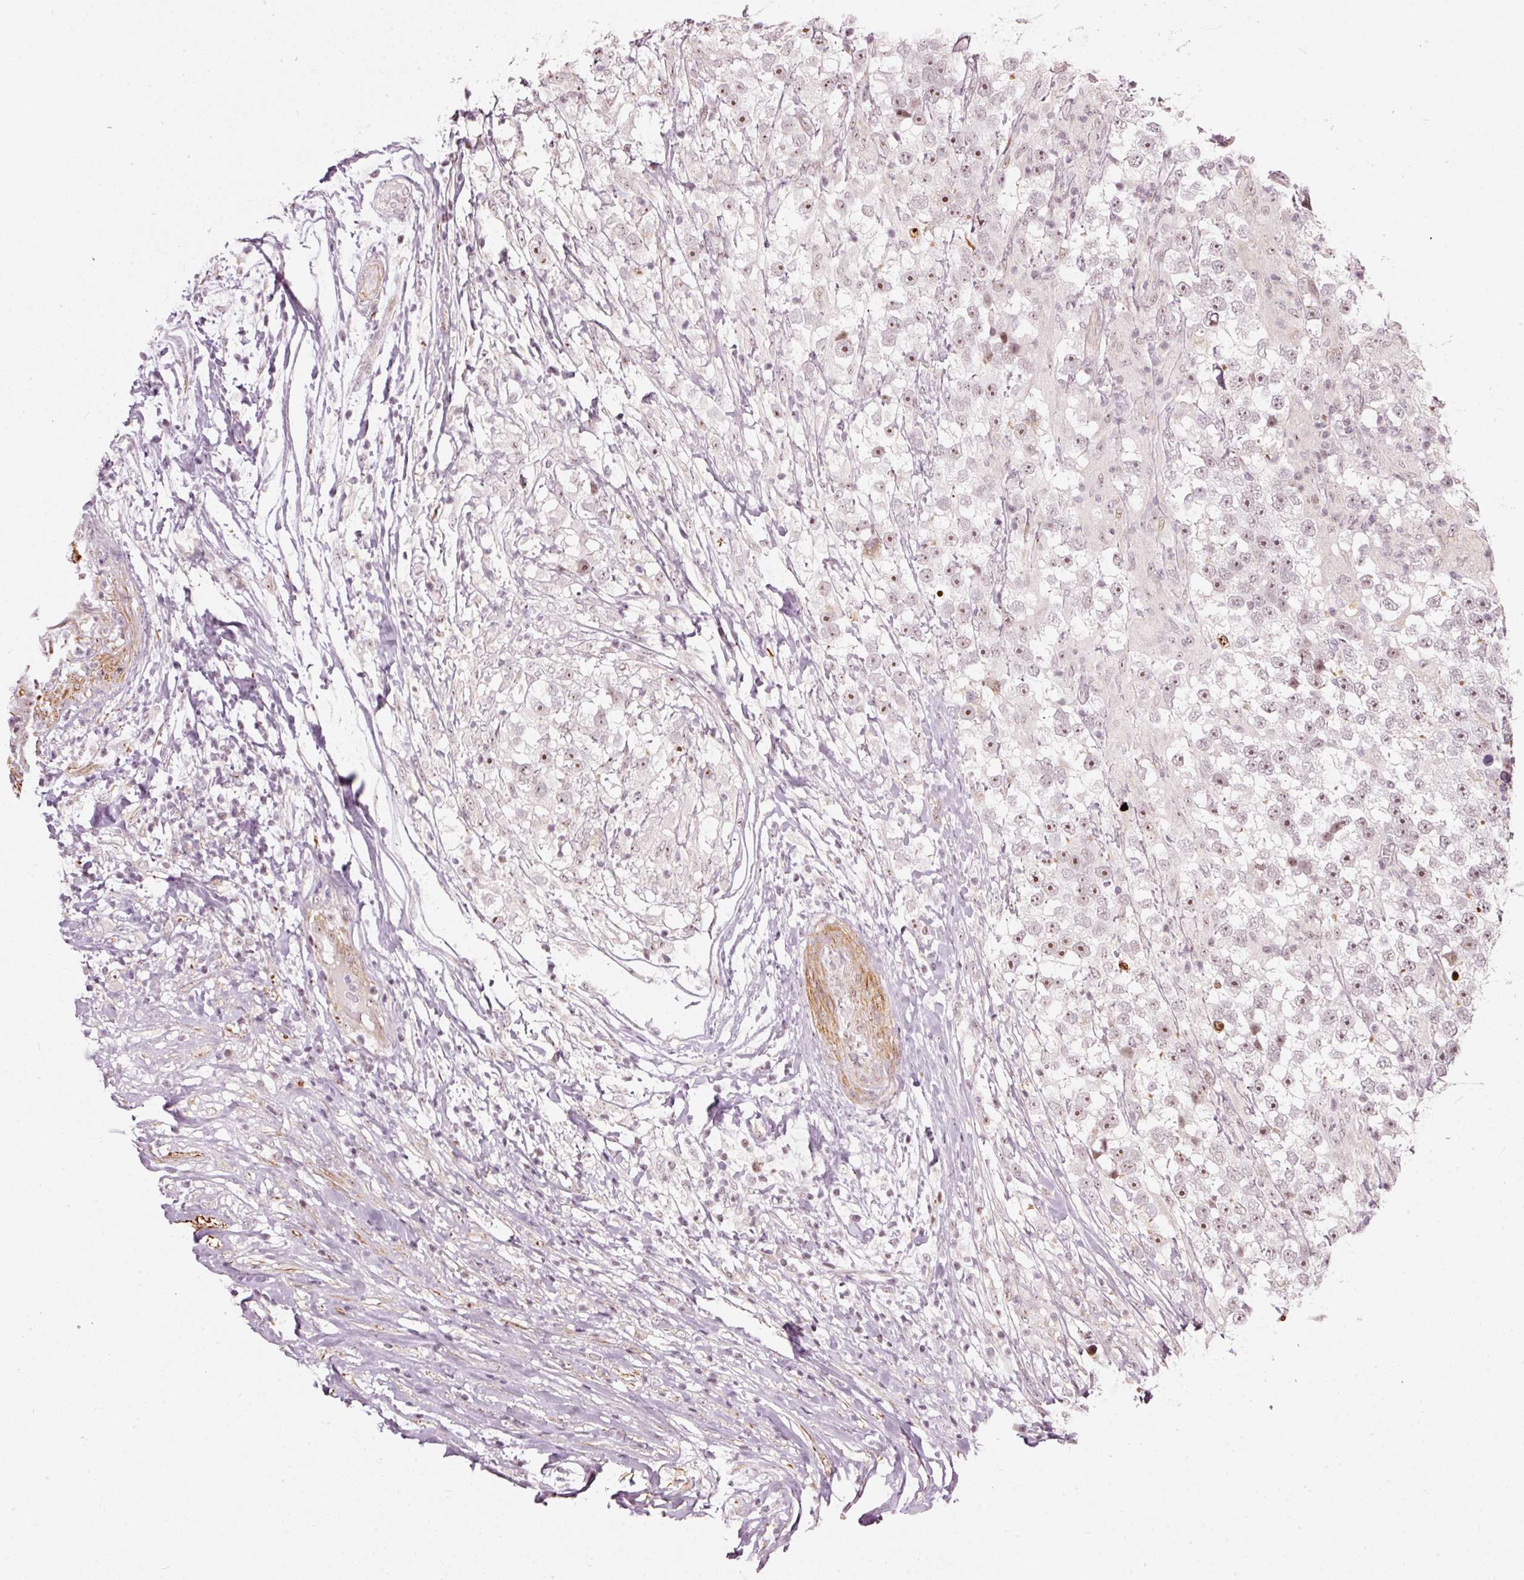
{"staining": {"intensity": "moderate", "quantity": "<25%", "location": "nuclear"}, "tissue": "testis cancer", "cell_type": "Tumor cells", "image_type": "cancer", "snomed": [{"axis": "morphology", "description": "Seminoma, NOS"}, {"axis": "topography", "description": "Testis"}], "caption": "Immunohistochemistry (IHC) (DAB) staining of human testis cancer (seminoma) displays moderate nuclear protein expression in about <25% of tumor cells. The staining was performed using DAB, with brown indicating positive protein expression. Nuclei are stained blue with hematoxylin.", "gene": "MXRA8", "patient": {"sex": "male", "age": 46}}